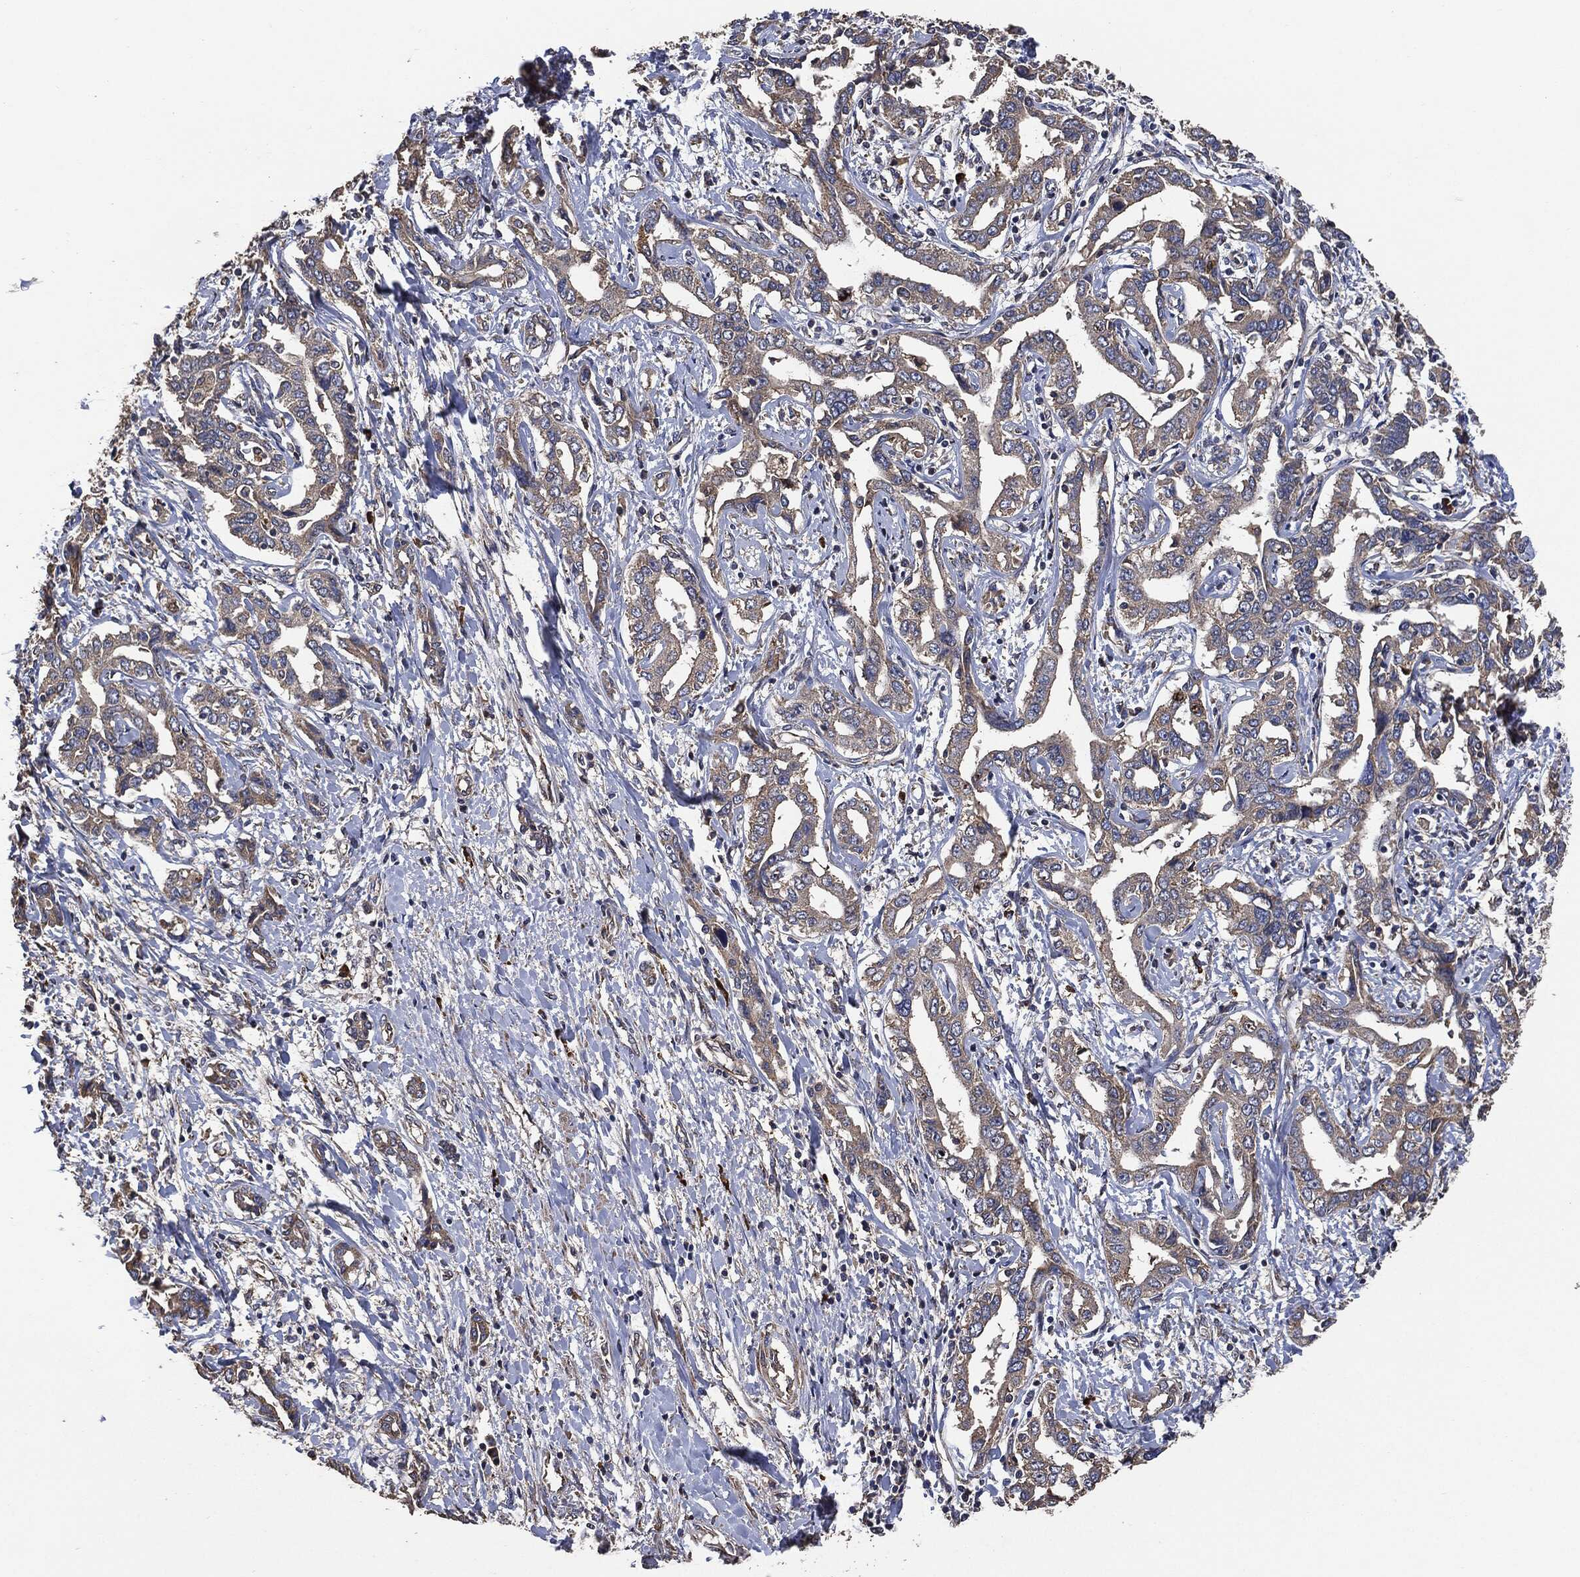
{"staining": {"intensity": "weak", "quantity": "25%-75%", "location": "cytoplasmic/membranous"}, "tissue": "liver cancer", "cell_type": "Tumor cells", "image_type": "cancer", "snomed": [{"axis": "morphology", "description": "Cholangiocarcinoma"}, {"axis": "topography", "description": "Liver"}], "caption": "High-power microscopy captured an IHC histopathology image of liver cholangiocarcinoma, revealing weak cytoplasmic/membranous positivity in approximately 25%-75% of tumor cells.", "gene": "STK3", "patient": {"sex": "male", "age": 59}}